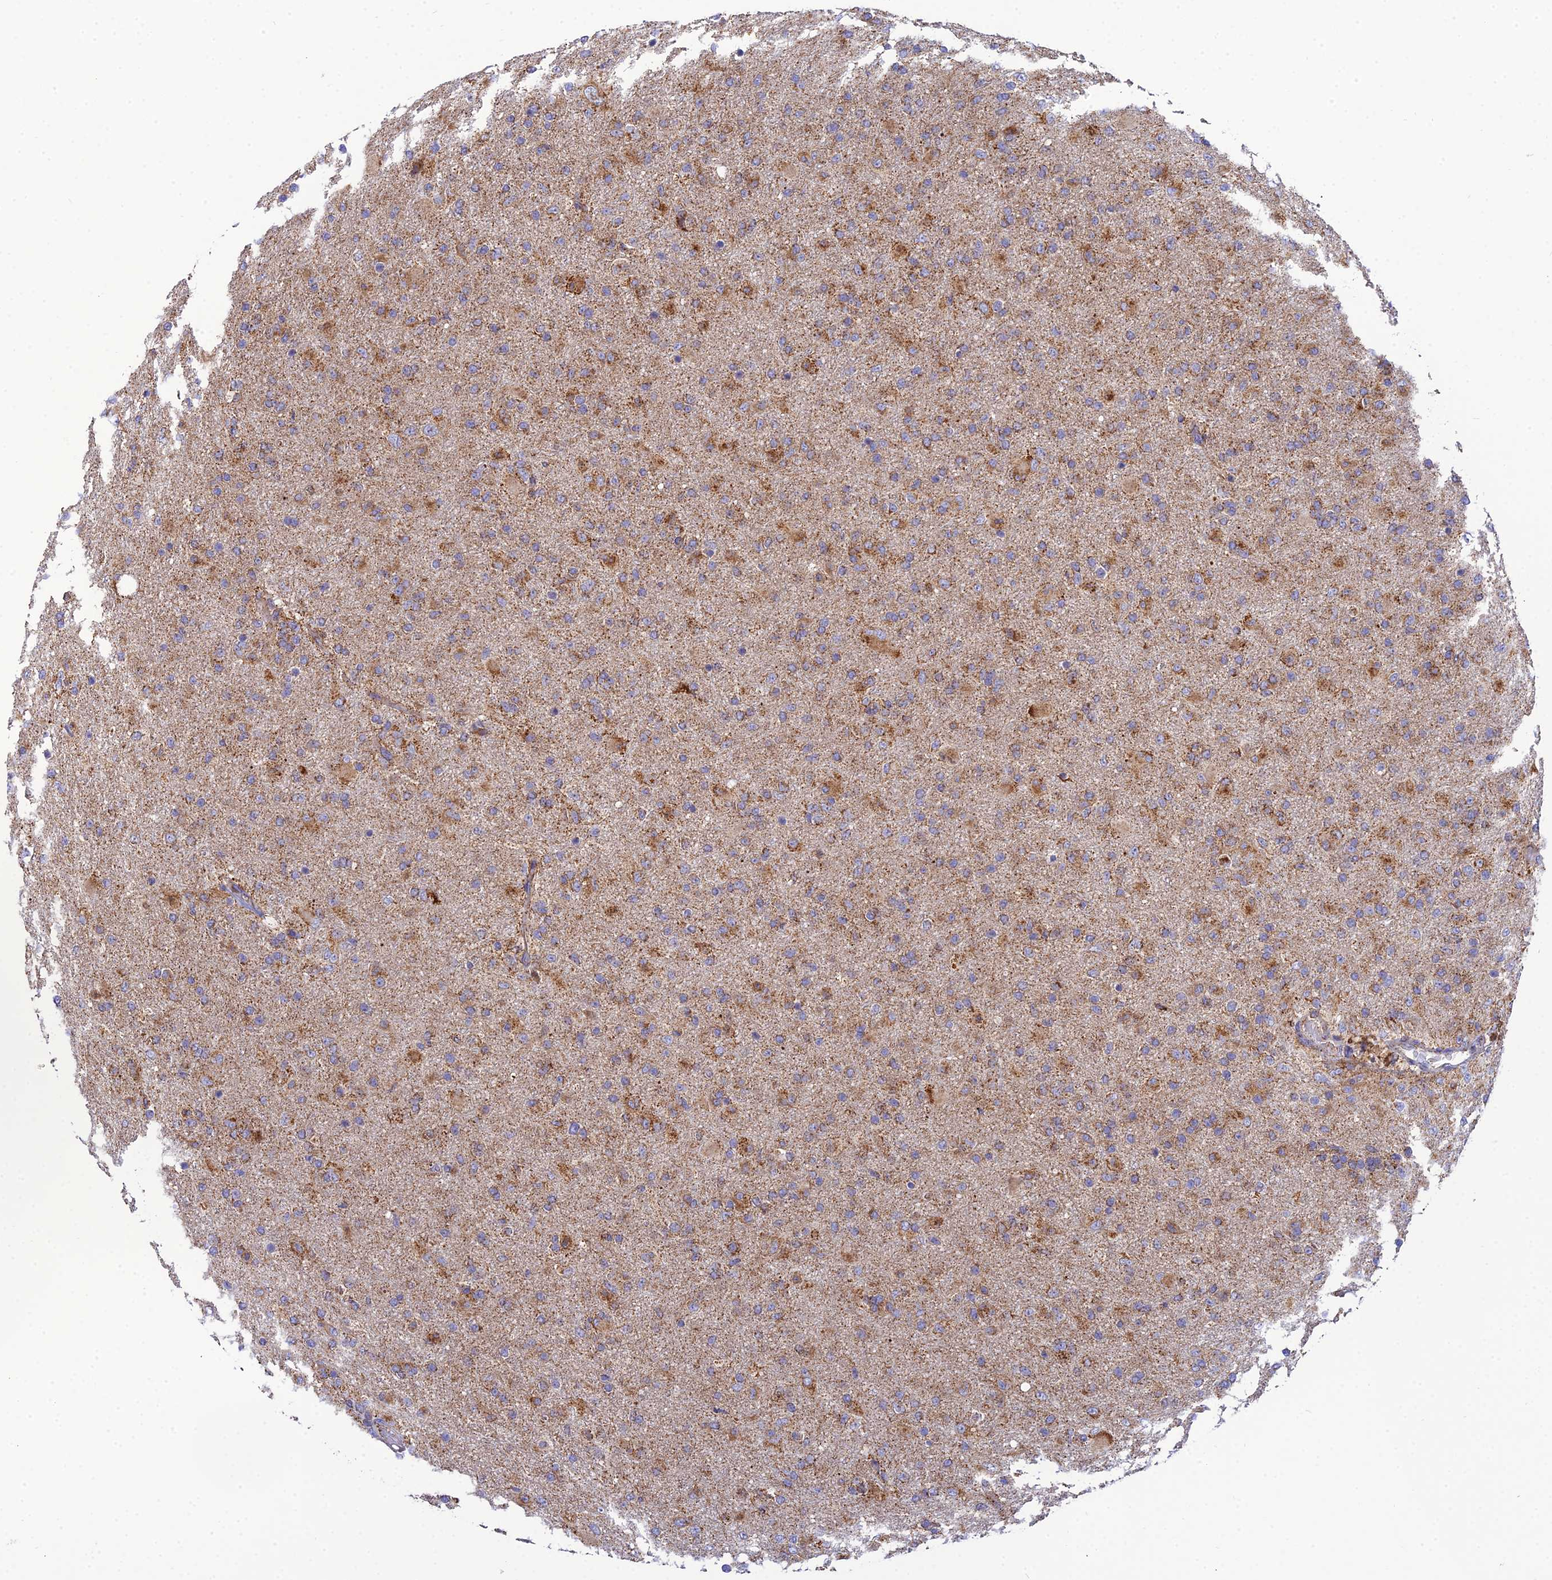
{"staining": {"intensity": "moderate", "quantity": "25%-75%", "location": "cytoplasmic/membranous"}, "tissue": "glioma", "cell_type": "Tumor cells", "image_type": "cancer", "snomed": [{"axis": "morphology", "description": "Glioma, malignant, Low grade"}, {"axis": "topography", "description": "Brain"}], "caption": "Immunohistochemistry of human glioma displays medium levels of moderate cytoplasmic/membranous positivity in approximately 25%-75% of tumor cells.", "gene": "NIPSNAP3A", "patient": {"sex": "male", "age": 65}}